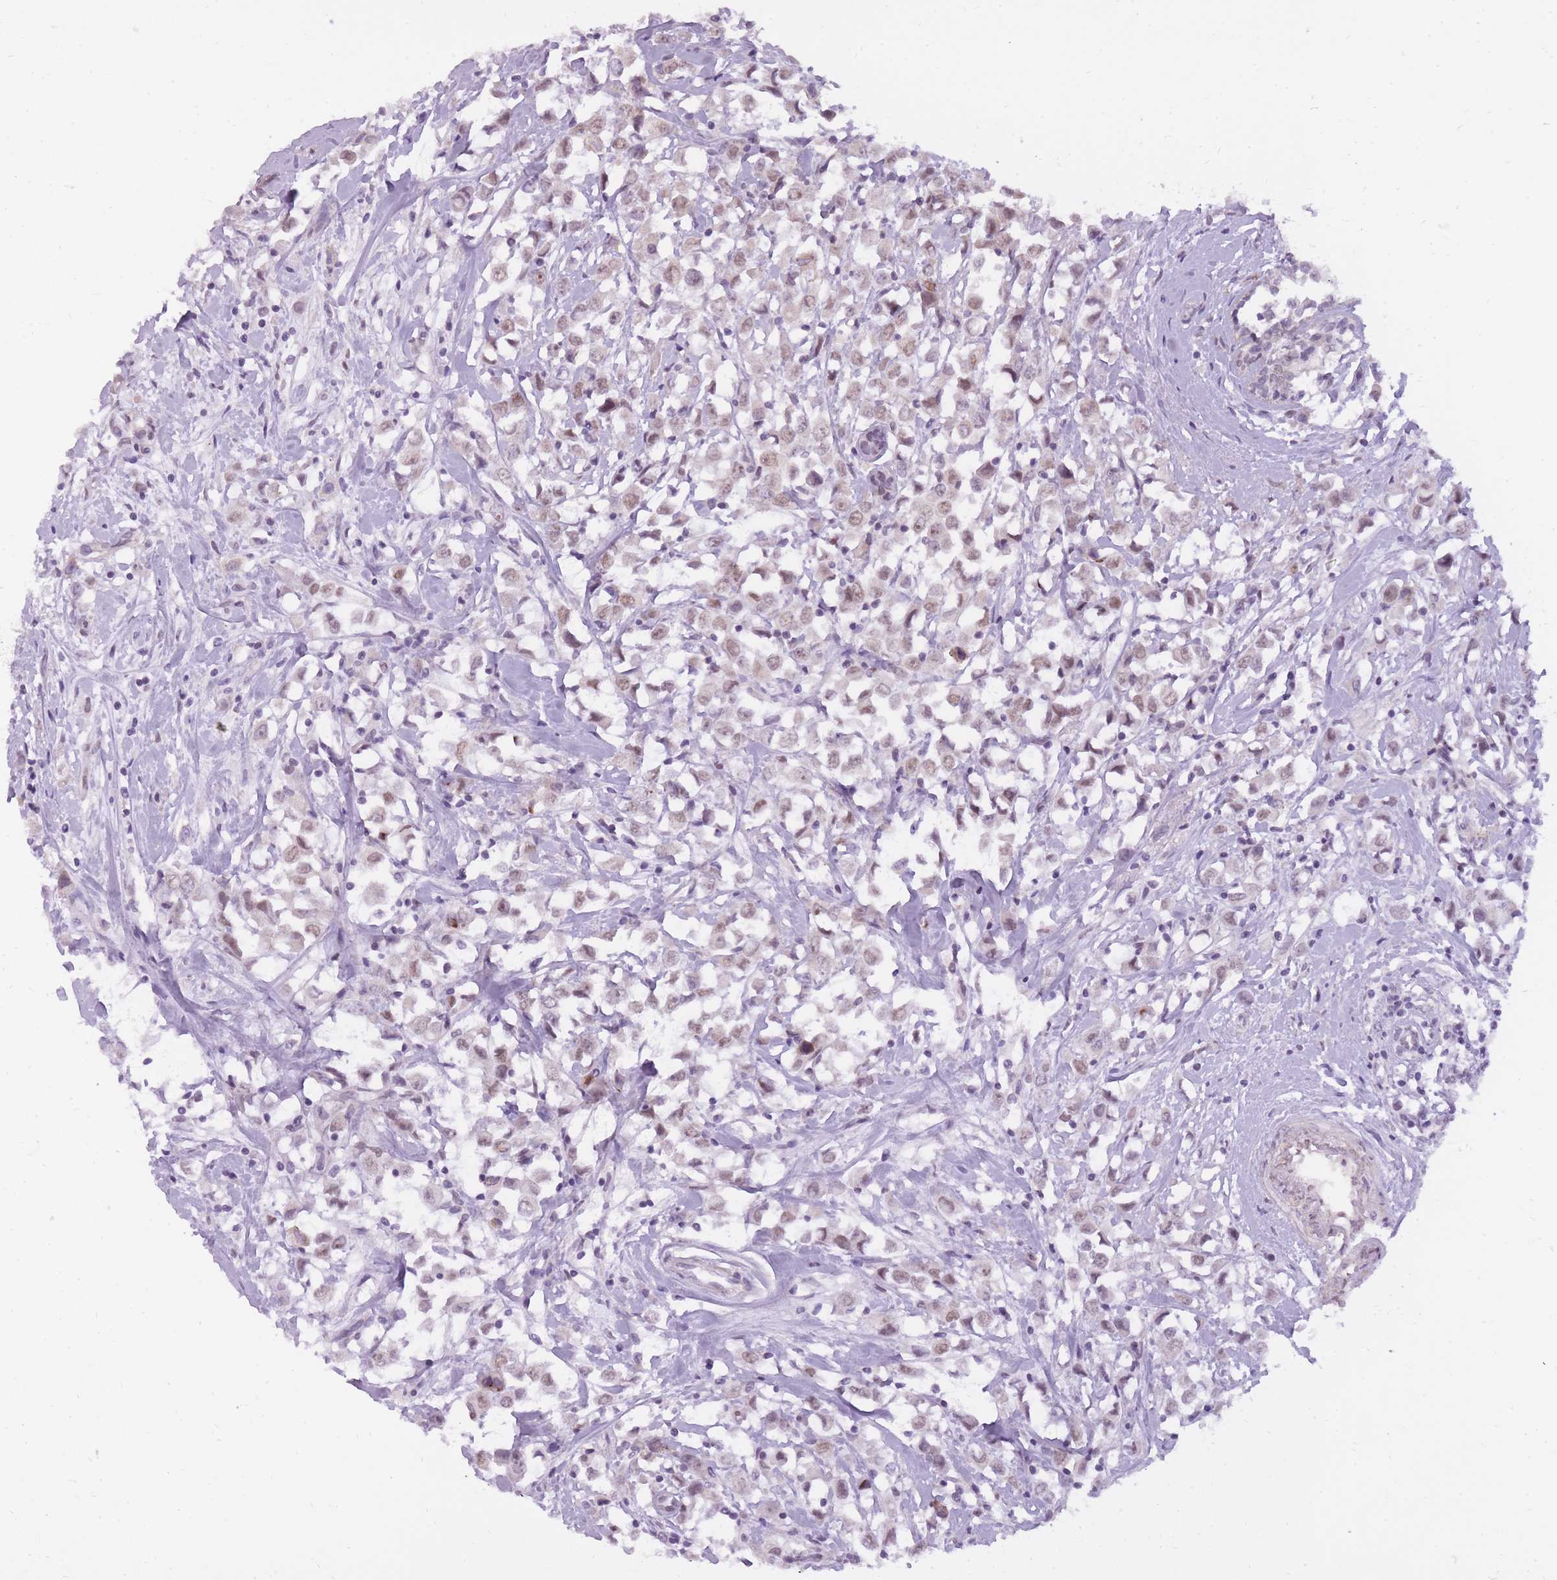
{"staining": {"intensity": "weak", "quantity": ">75%", "location": "nuclear"}, "tissue": "breast cancer", "cell_type": "Tumor cells", "image_type": "cancer", "snomed": [{"axis": "morphology", "description": "Duct carcinoma"}, {"axis": "topography", "description": "Breast"}], "caption": "Breast cancer (invasive ductal carcinoma) stained for a protein (brown) reveals weak nuclear positive staining in about >75% of tumor cells.", "gene": "TIGD1", "patient": {"sex": "female", "age": 61}}